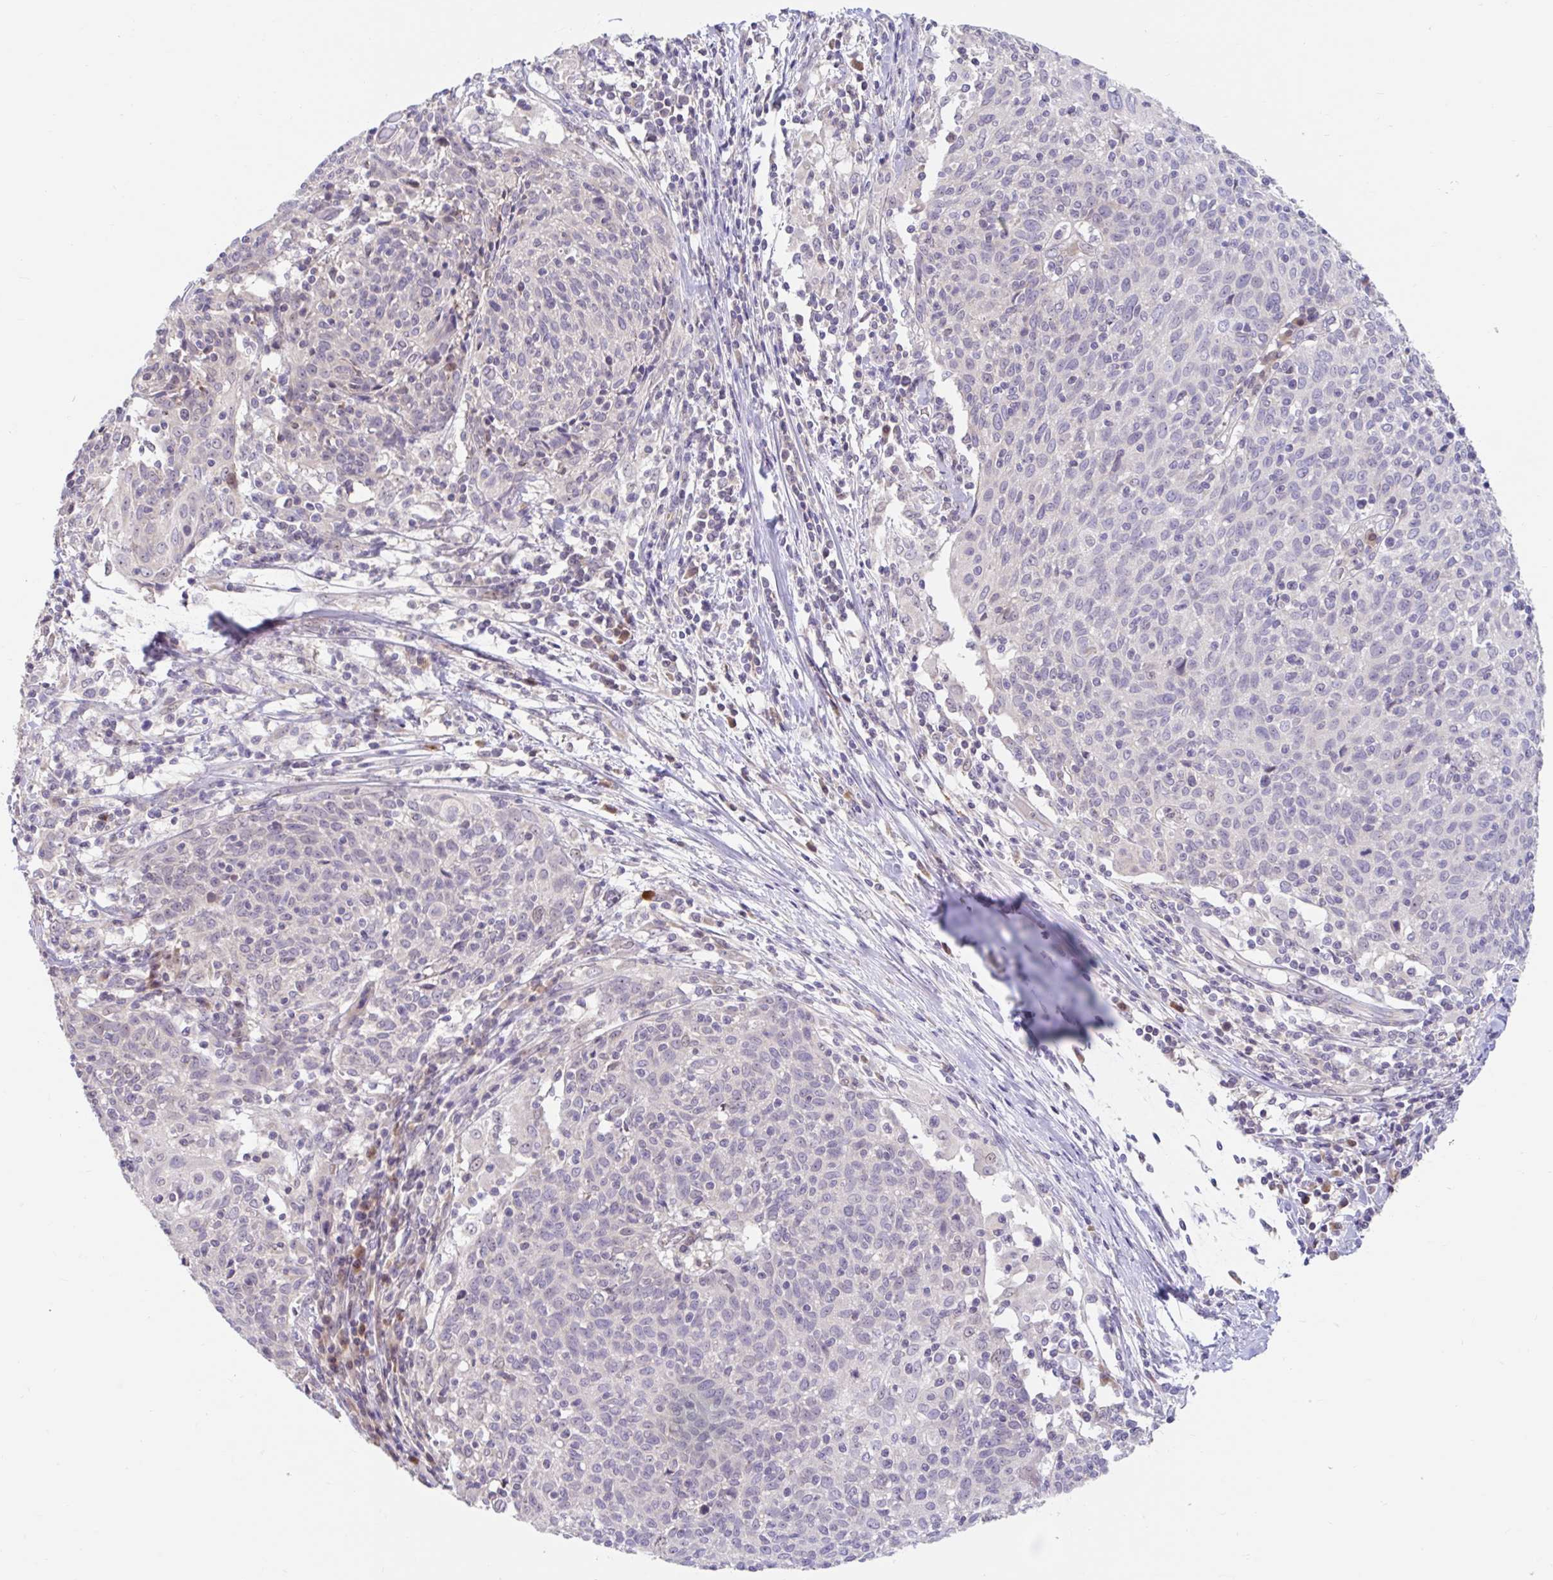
{"staining": {"intensity": "negative", "quantity": "none", "location": "none"}, "tissue": "cervical cancer", "cell_type": "Tumor cells", "image_type": "cancer", "snomed": [{"axis": "morphology", "description": "Squamous cell carcinoma, NOS"}, {"axis": "topography", "description": "Cervix"}], "caption": "The immunohistochemistry image has no significant staining in tumor cells of cervical squamous cell carcinoma tissue.", "gene": "NT5C1B", "patient": {"sex": "female", "age": 52}}